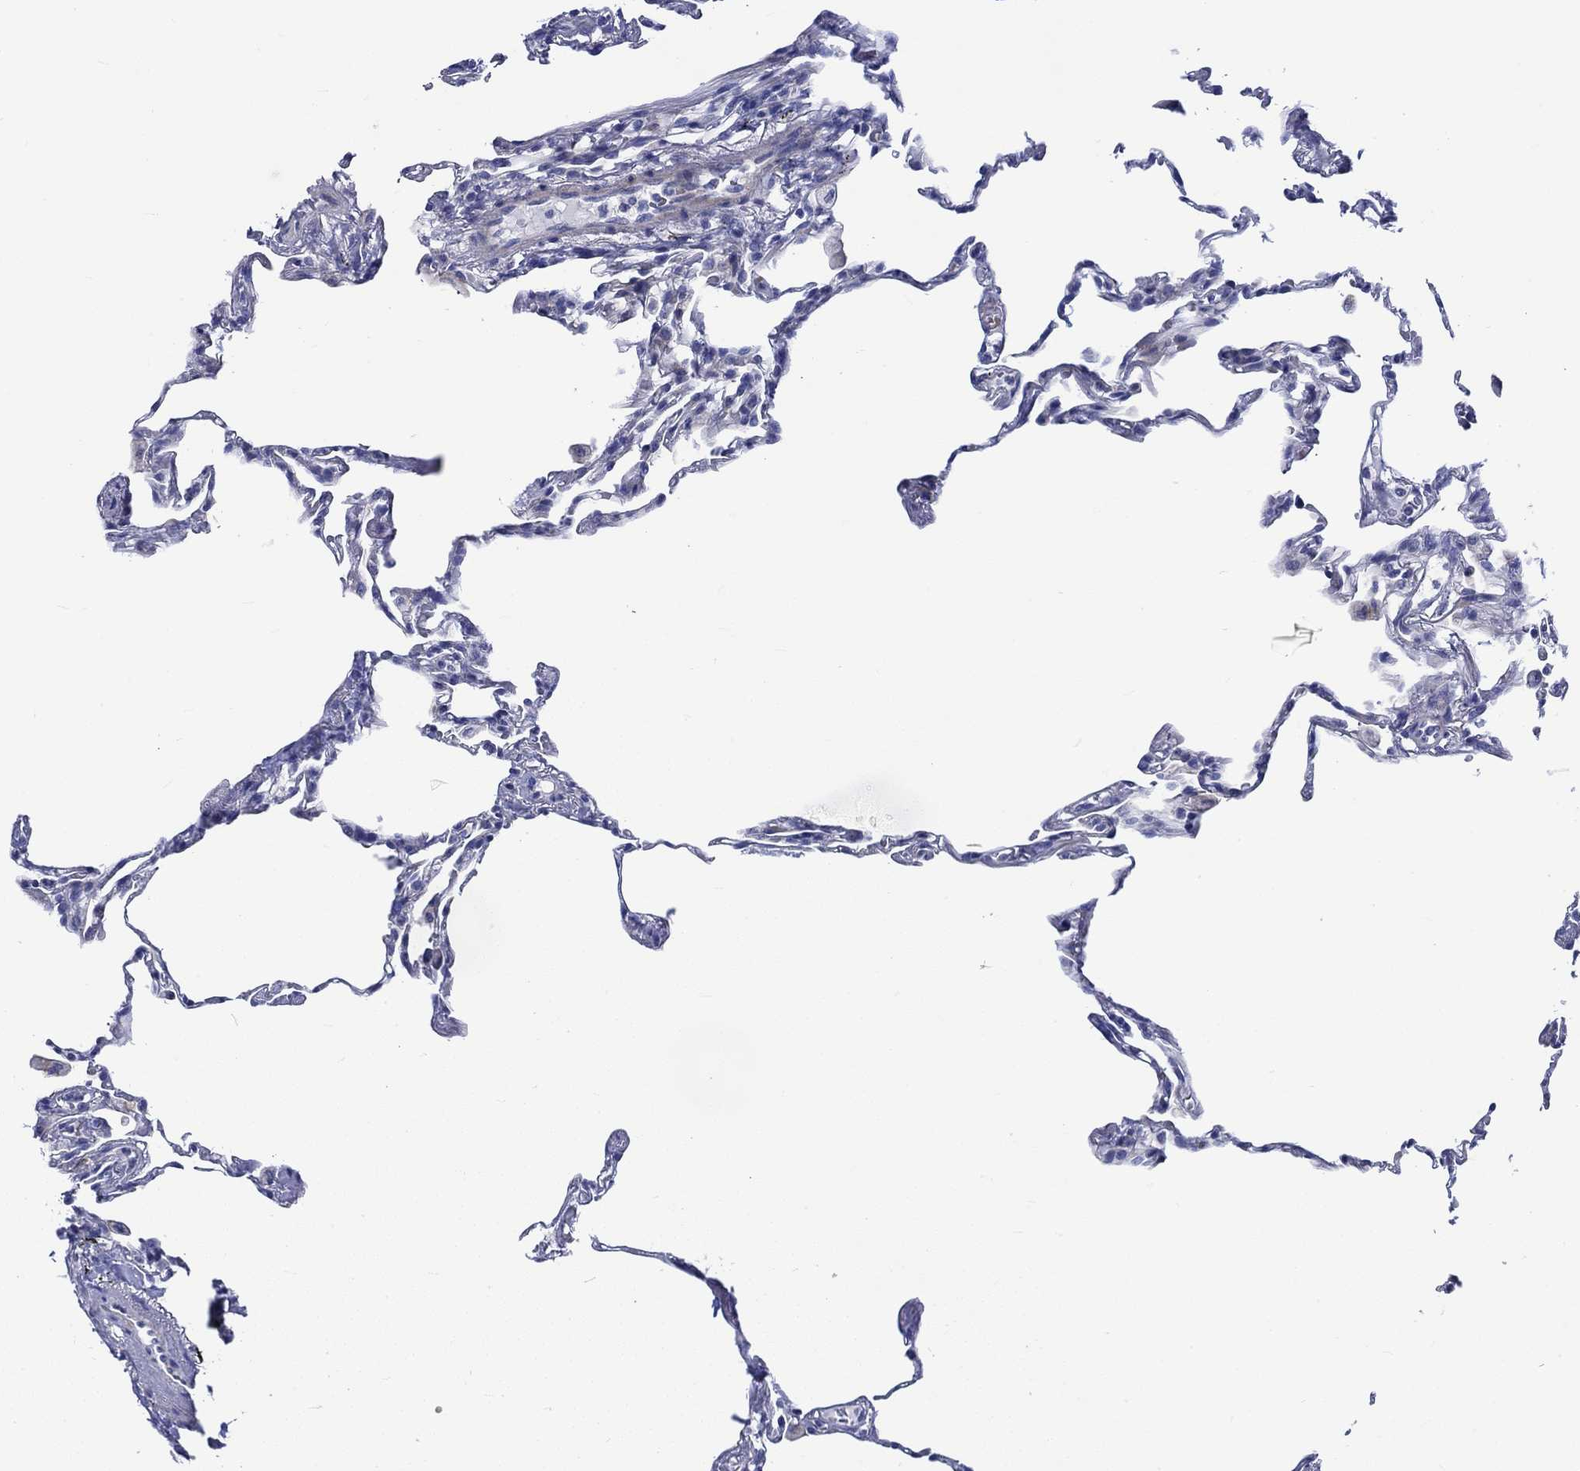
{"staining": {"intensity": "negative", "quantity": "none", "location": "none"}, "tissue": "lung", "cell_type": "Alveolar cells", "image_type": "normal", "snomed": [{"axis": "morphology", "description": "Normal tissue, NOS"}, {"axis": "topography", "description": "Lung"}], "caption": "Alveolar cells show no significant positivity in normal lung. (Brightfield microscopy of DAB (3,3'-diaminobenzidine) immunohistochemistry (IHC) at high magnification).", "gene": "NRIP3", "patient": {"sex": "female", "age": 57}}